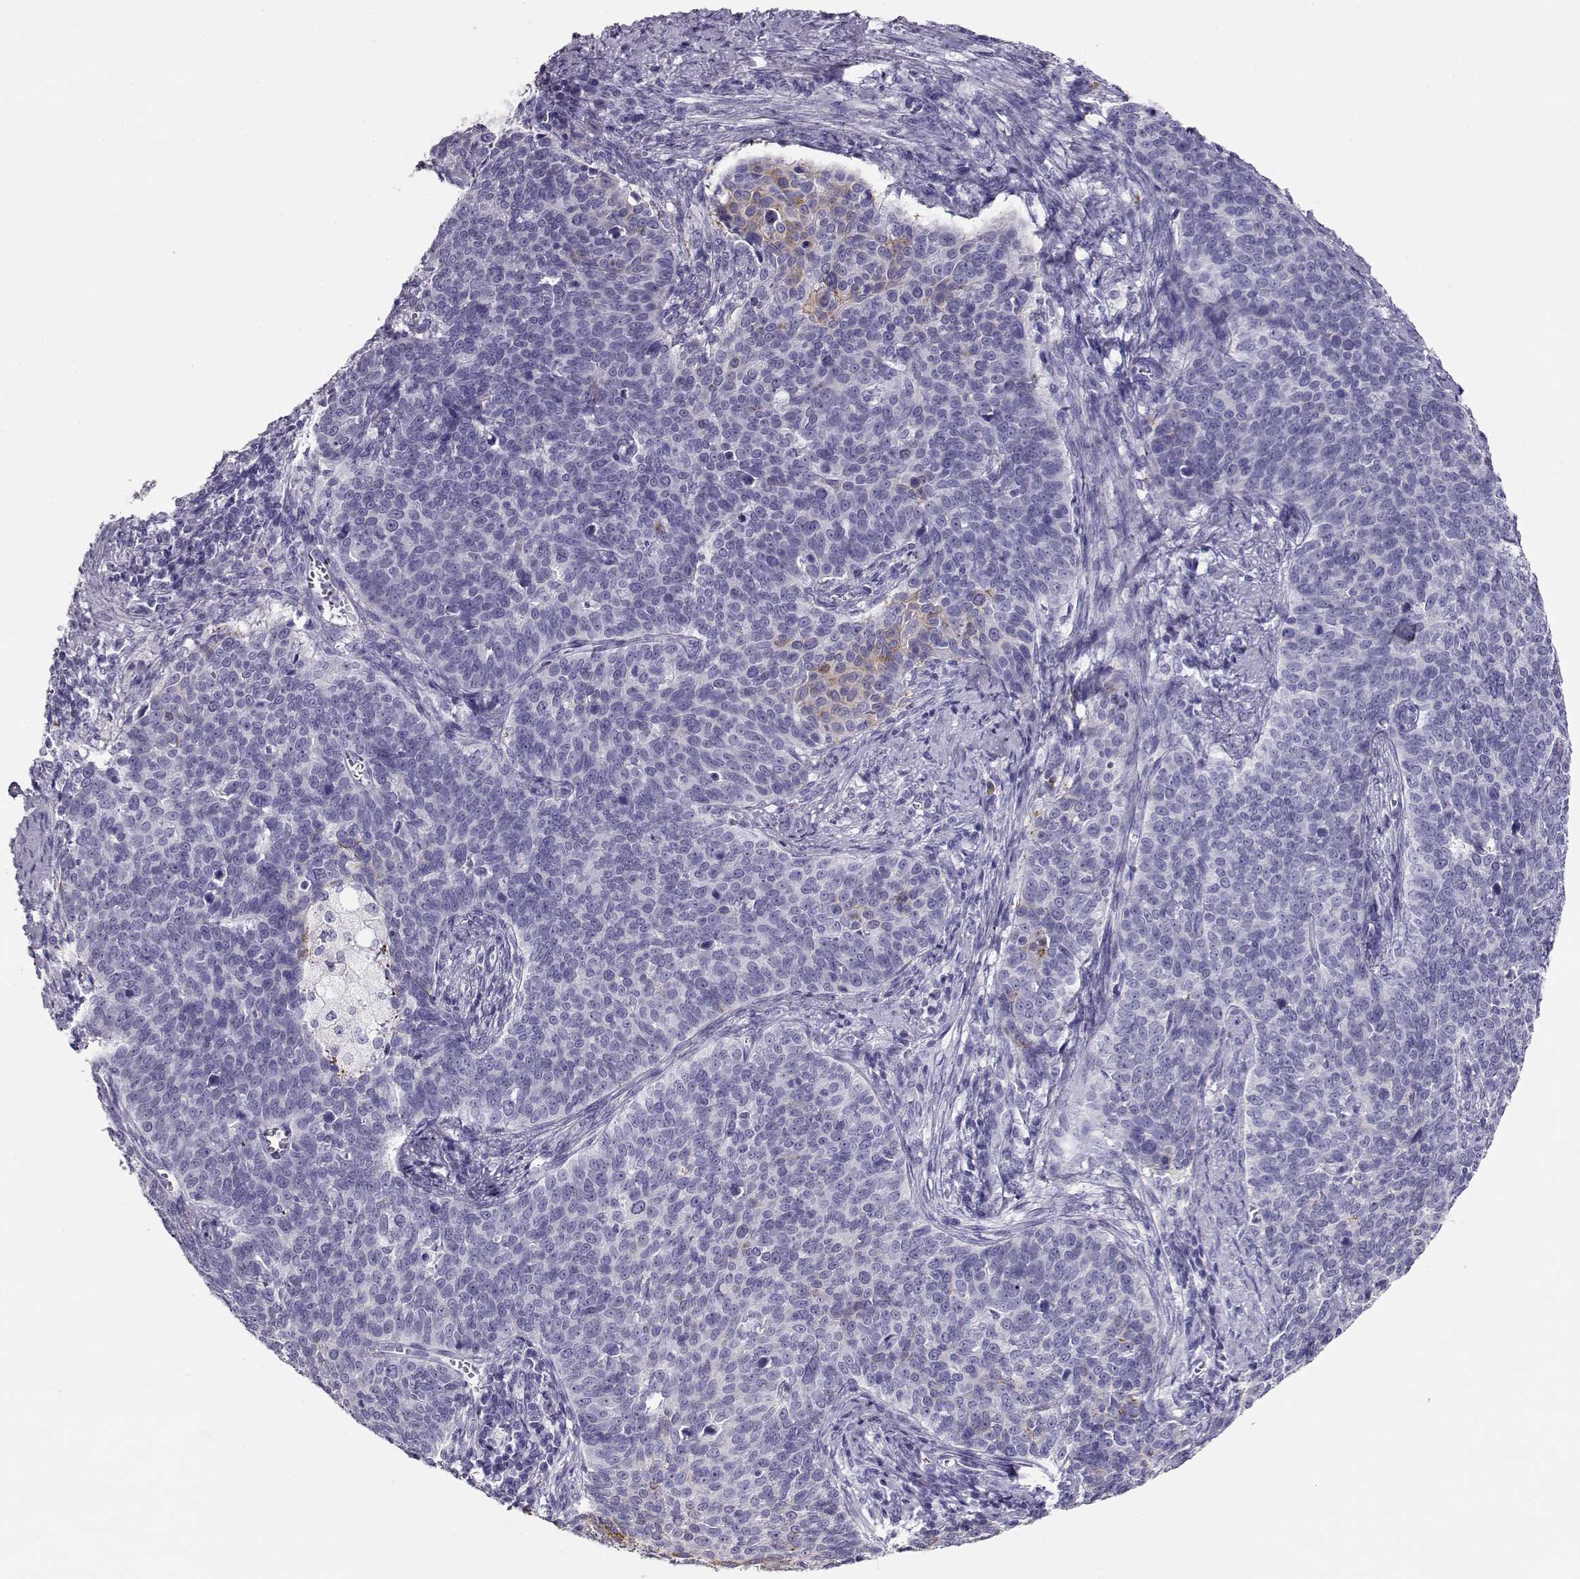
{"staining": {"intensity": "weak", "quantity": "<25%", "location": "cytoplasmic/membranous"}, "tissue": "cervical cancer", "cell_type": "Tumor cells", "image_type": "cancer", "snomed": [{"axis": "morphology", "description": "Squamous cell carcinoma, NOS"}, {"axis": "topography", "description": "Cervix"}], "caption": "IHC histopathology image of cervical squamous cell carcinoma stained for a protein (brown), which demonstrates no staining in tumor cells.", "gene": "CRX", "patient": {"sex": "female", "age": 39}}